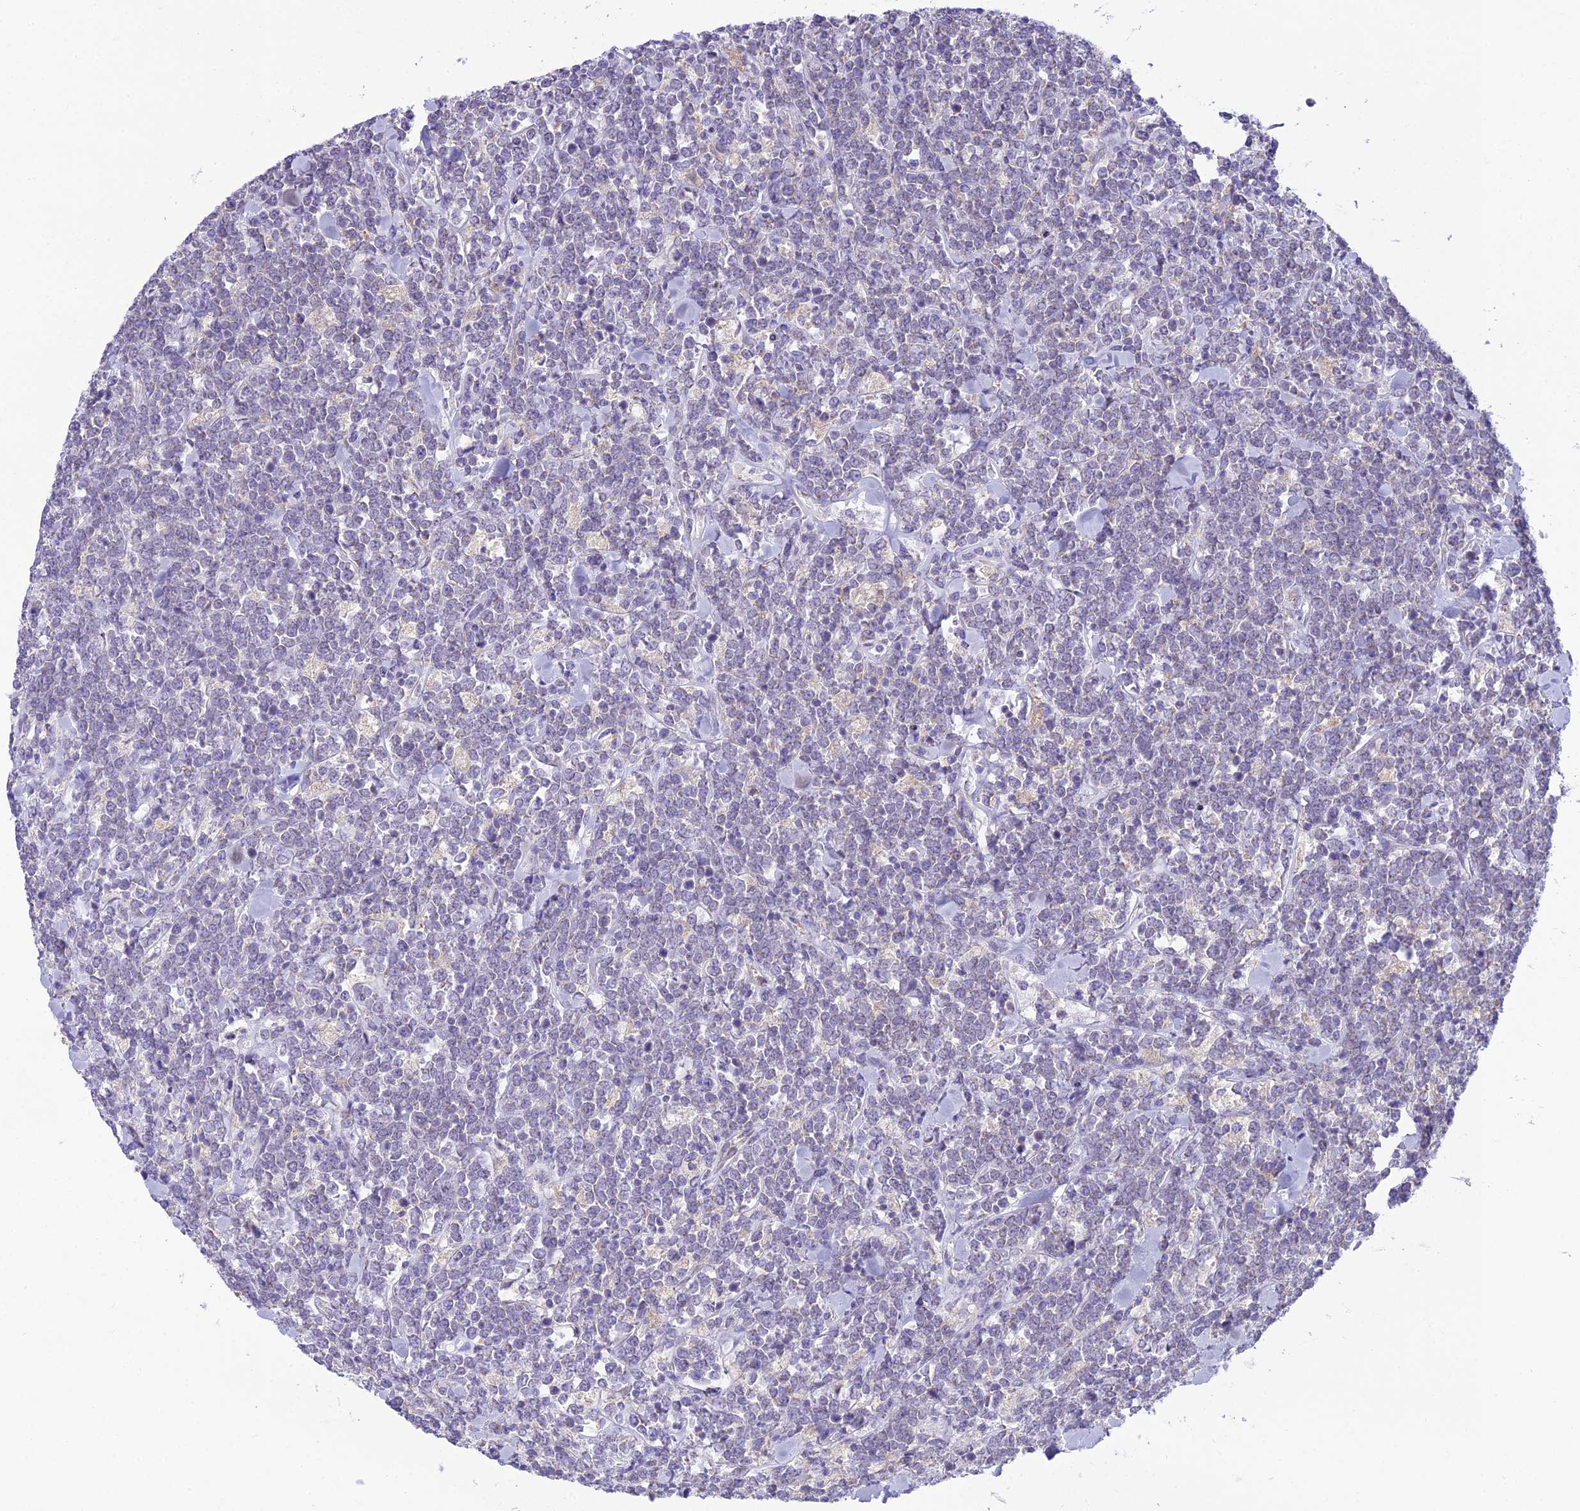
{"staining": {"intensity": "negative", "quantity": "none", "location": "none"}, "tissue": "lymphoma", "cell_type": "Tumor cells", "image_type": "cancer", "snomed": [{"axis": "morphology", "description": "Malignant lymphoma, non-Hodgkin's type, High grade"}, {"axis": "topography", "description": "Small intestine"}], "caption": "Image shows no protein expression in tumor cells of lymphoma tissue.", "gene": "MIIP", "patient": {"sex": "male", "age": 8}}